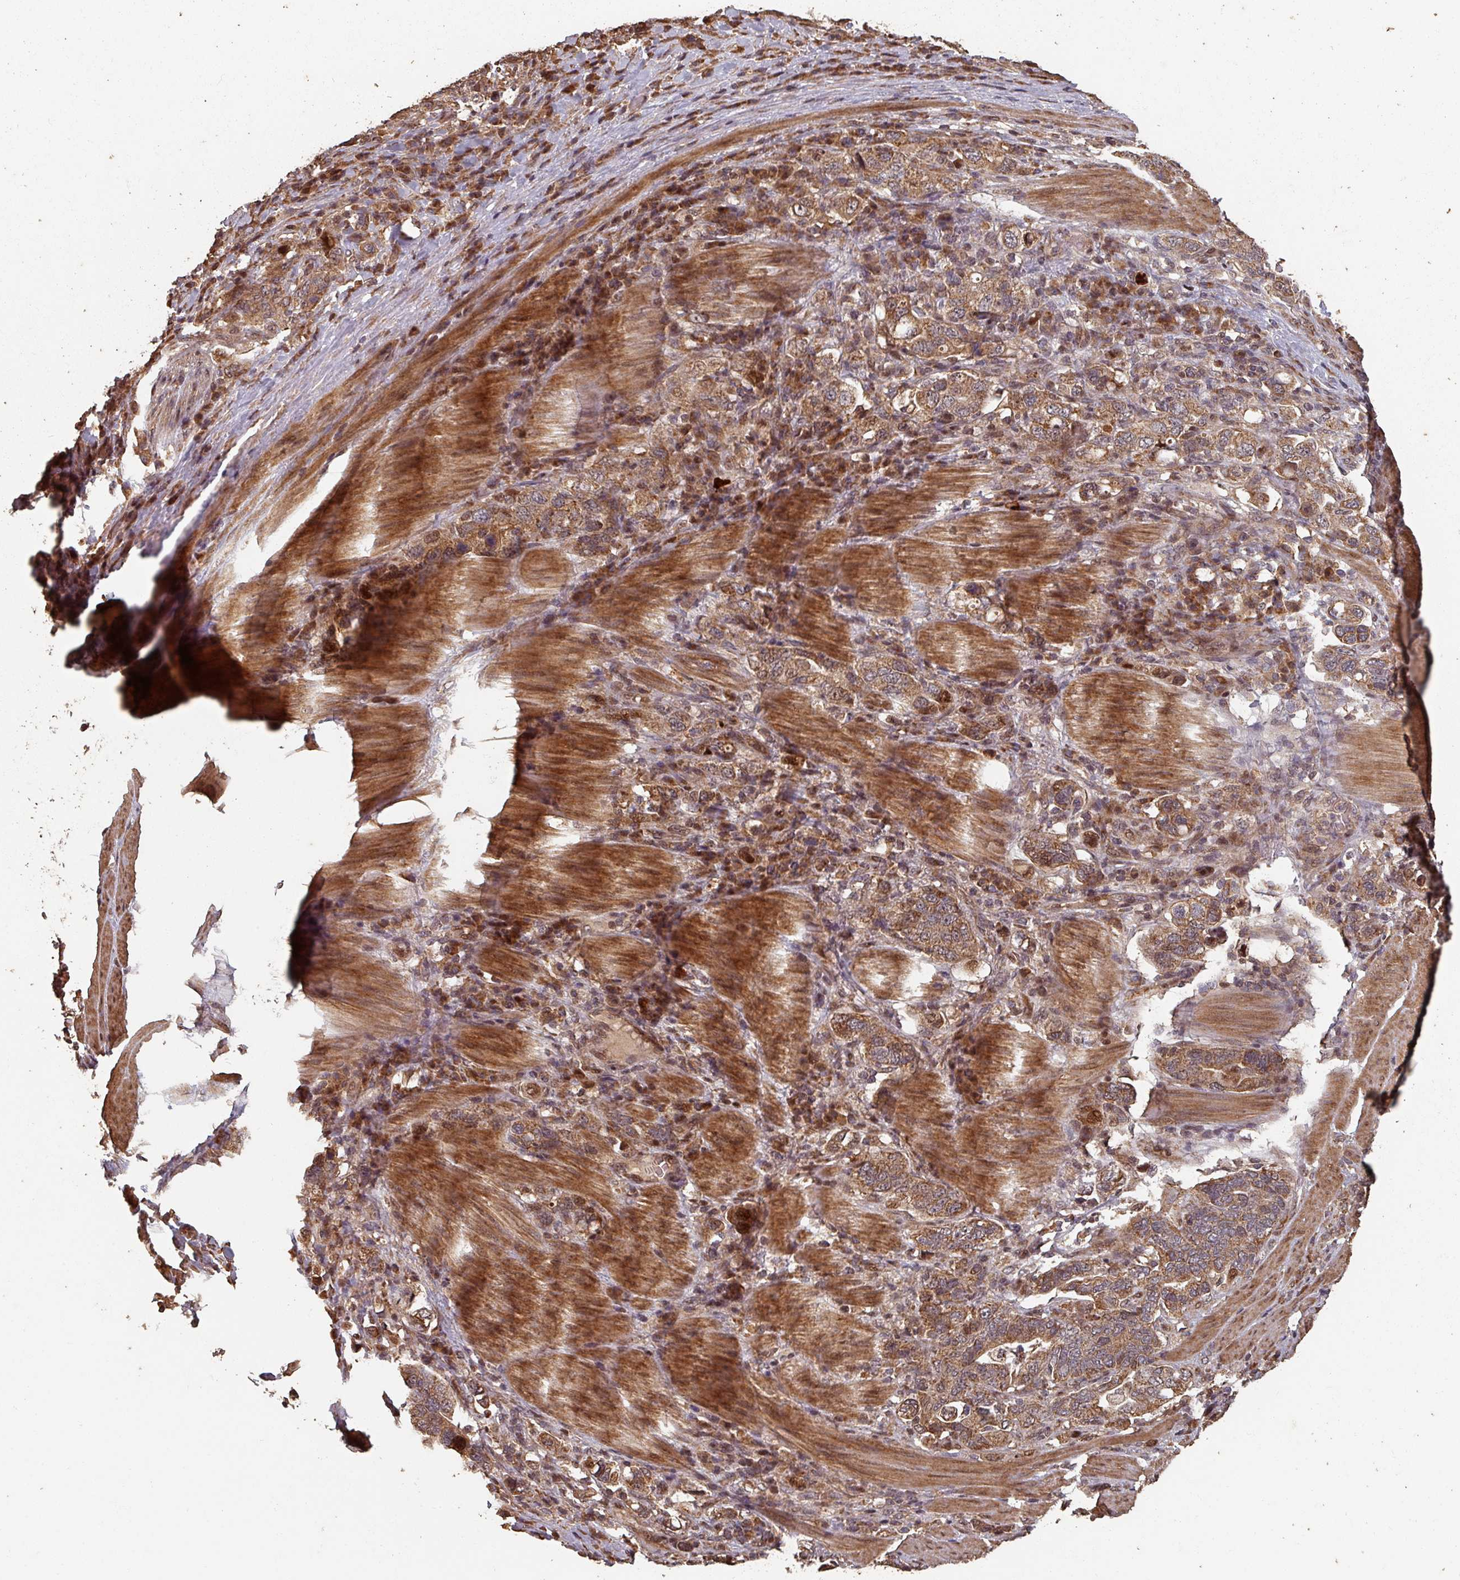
{"staining": {"intensity": "strong", "quantity": ">75%", "location": "cytoplasmic/membranous"}, "tissue": "stomach cancer", "cell_type": "Tumor cells", "image_type": "cancer", "snomed": [{"axis": "morphology", "description": "Adenocarcinoma, NOS"}, {"axis": "topography", "description": "Stomach, upper"}, {"axis": "topography", "description": "Stomach"}], "caption": "A brown stain highlights strong cytoplasmic/membranous staining of a protein in stomach adenocarcinoma tumor cells.", "gene": "EID1", "patient": {"sex": "male", "age": 62}}